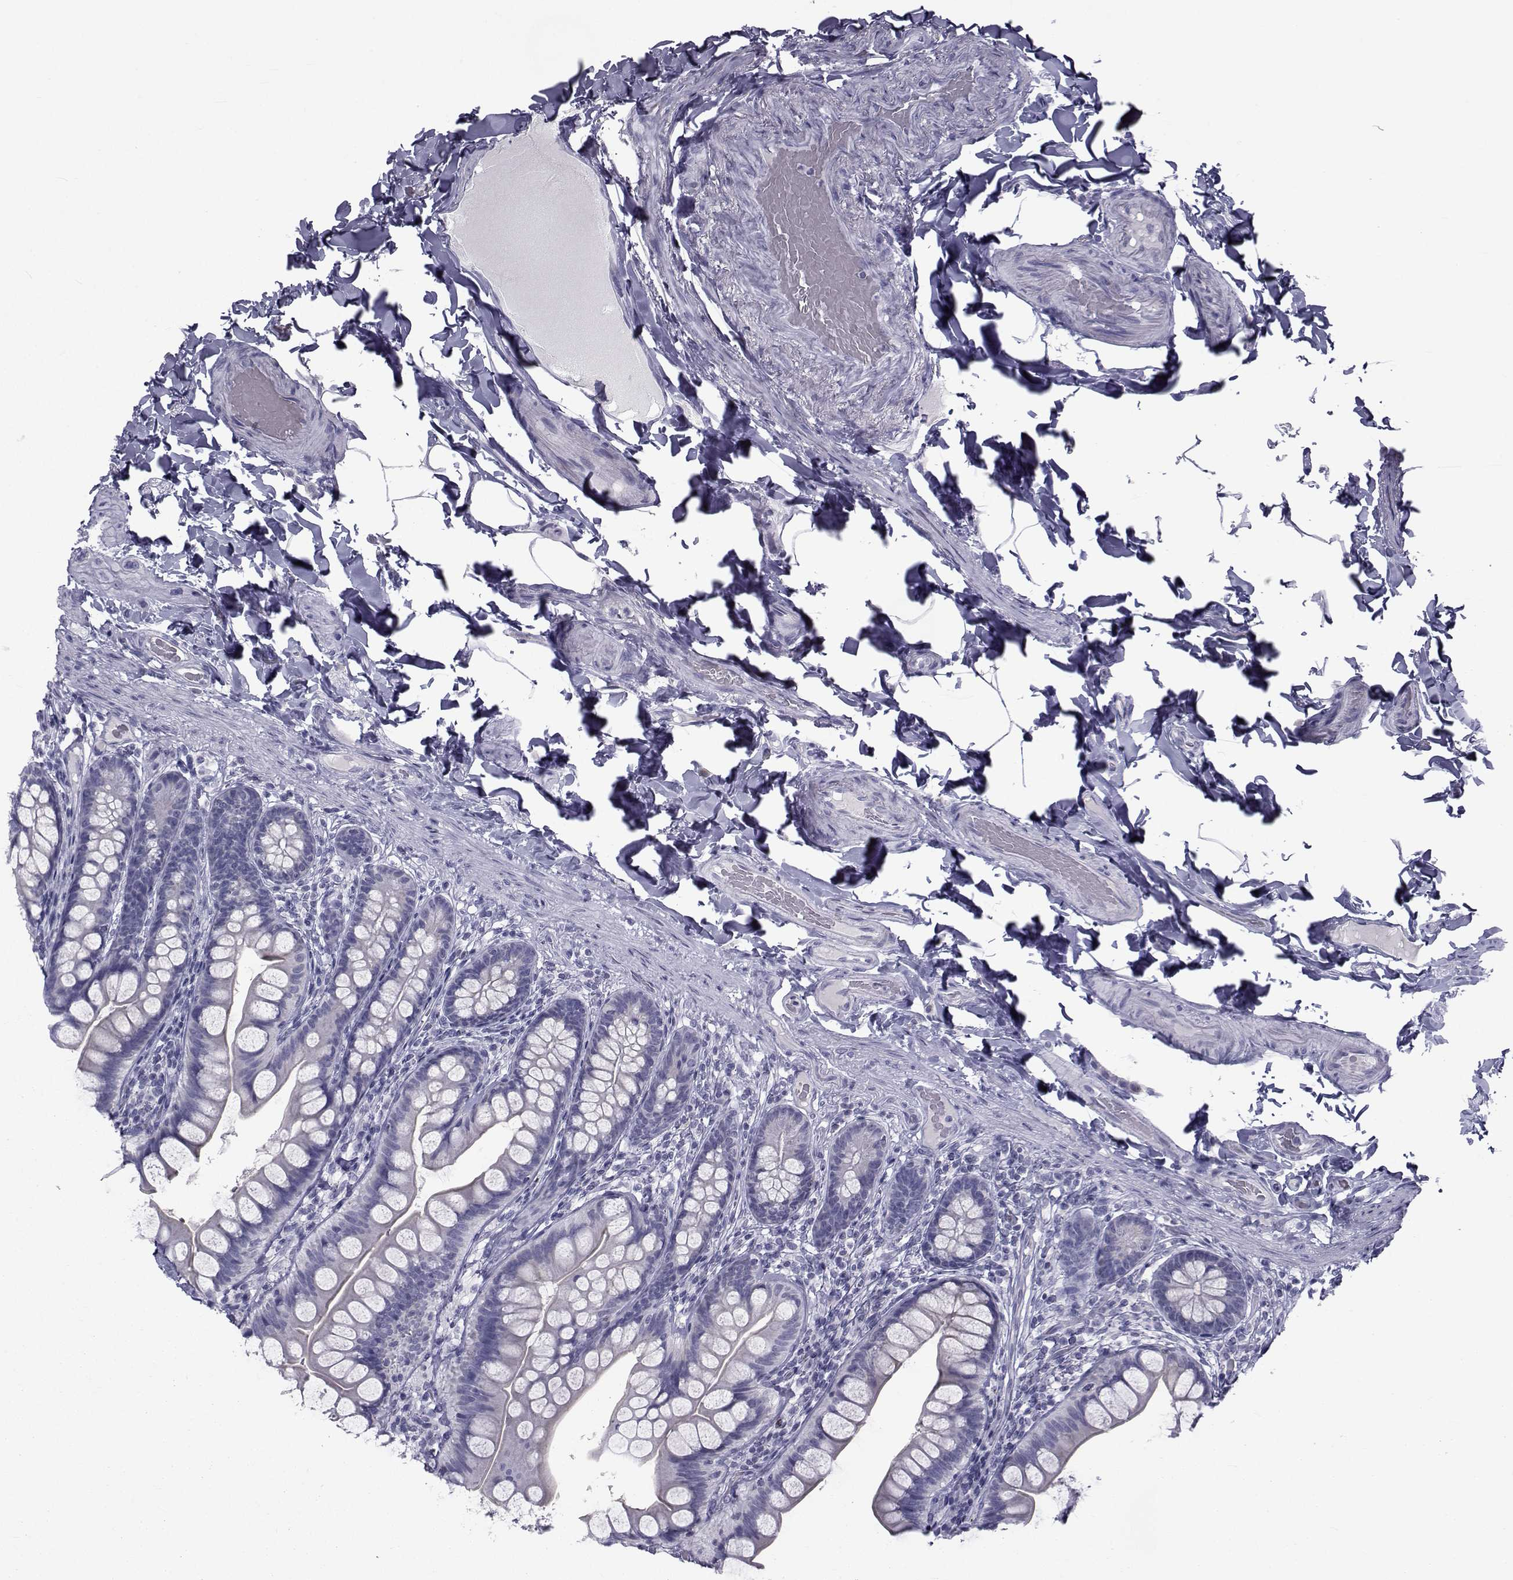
{"staining": {"intensity": "negative", "quantity": "none", "location": "none"}, "tissue": "small intestine", "cell_type": "Glandular cells", "image_type": "normal", "snomed": [{"axis": "morphology", "description": "Normal tissue, NOS"}, {"axis": "topography", "description": "Small intestine"}], "caption": "Immunohistochemical staining of benign small intestine displays no significant expression in glandular cells.", "gene": "FDXR", "patient": {"sex": "male", "age": 70}}